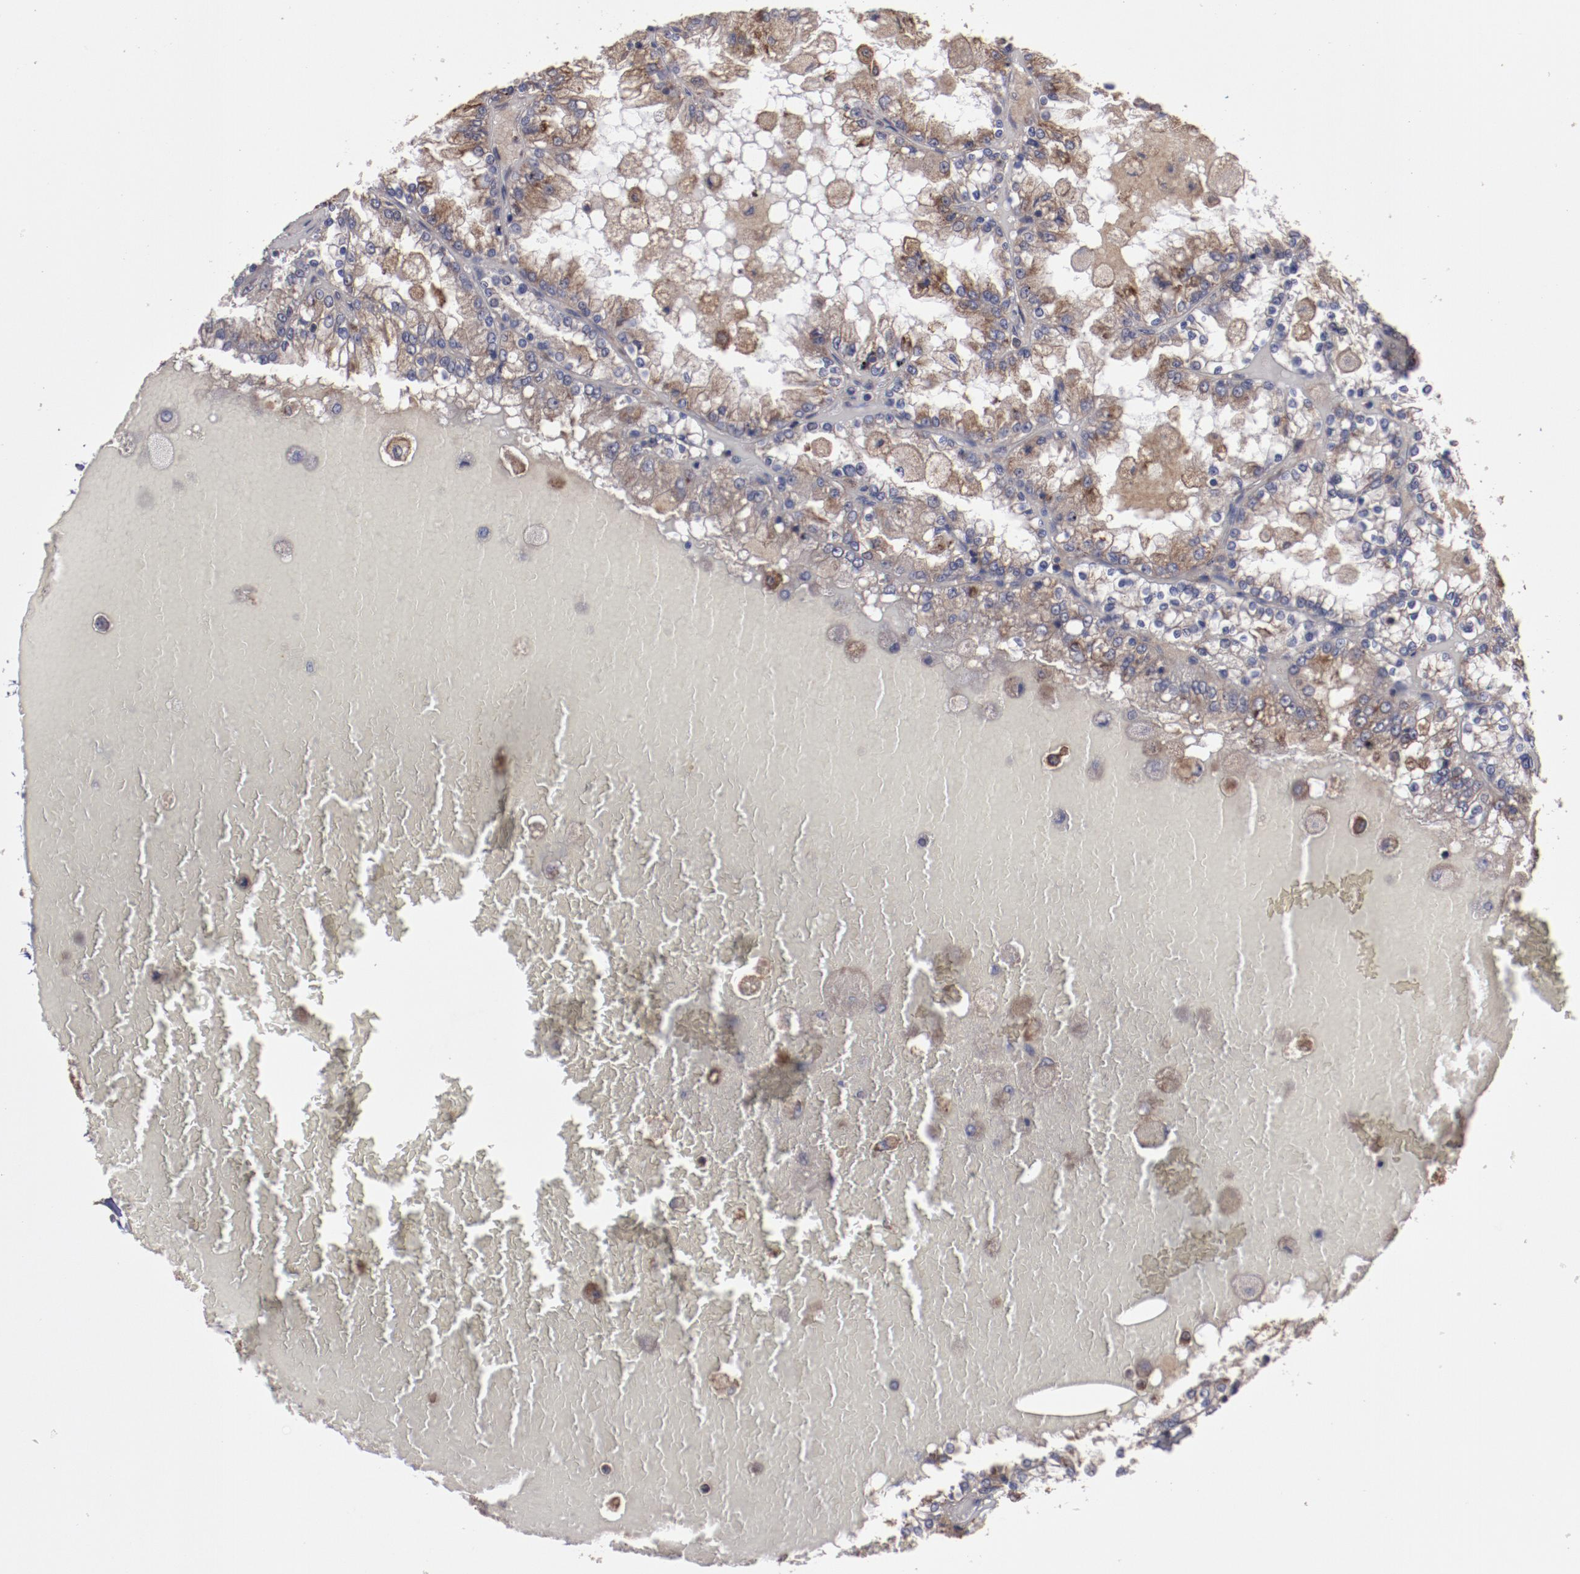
{"staining": {"intensity": "moderate", "quantity": ">75%", "location": "cytoplasmic/membranous"}, "tissue": "renal cancer", "cell_type": "Tumor cells", "image_type": "cancer", "snomed": [{"axis": "morphology", "description": "Adenocarcinoma, NOS"}, {"axis": "topography", "description": "Kidney"}], "caption": "Tumor cells show medium levels of moderate cytoplasmic/membranous positivity in about >75% of cells in human renal adenocarcinoma. (DAB IHC with brightfield microscopy, high magnification).", "gene": "RPS4Y1", "patient": {"sex": "female", "age": 56}}